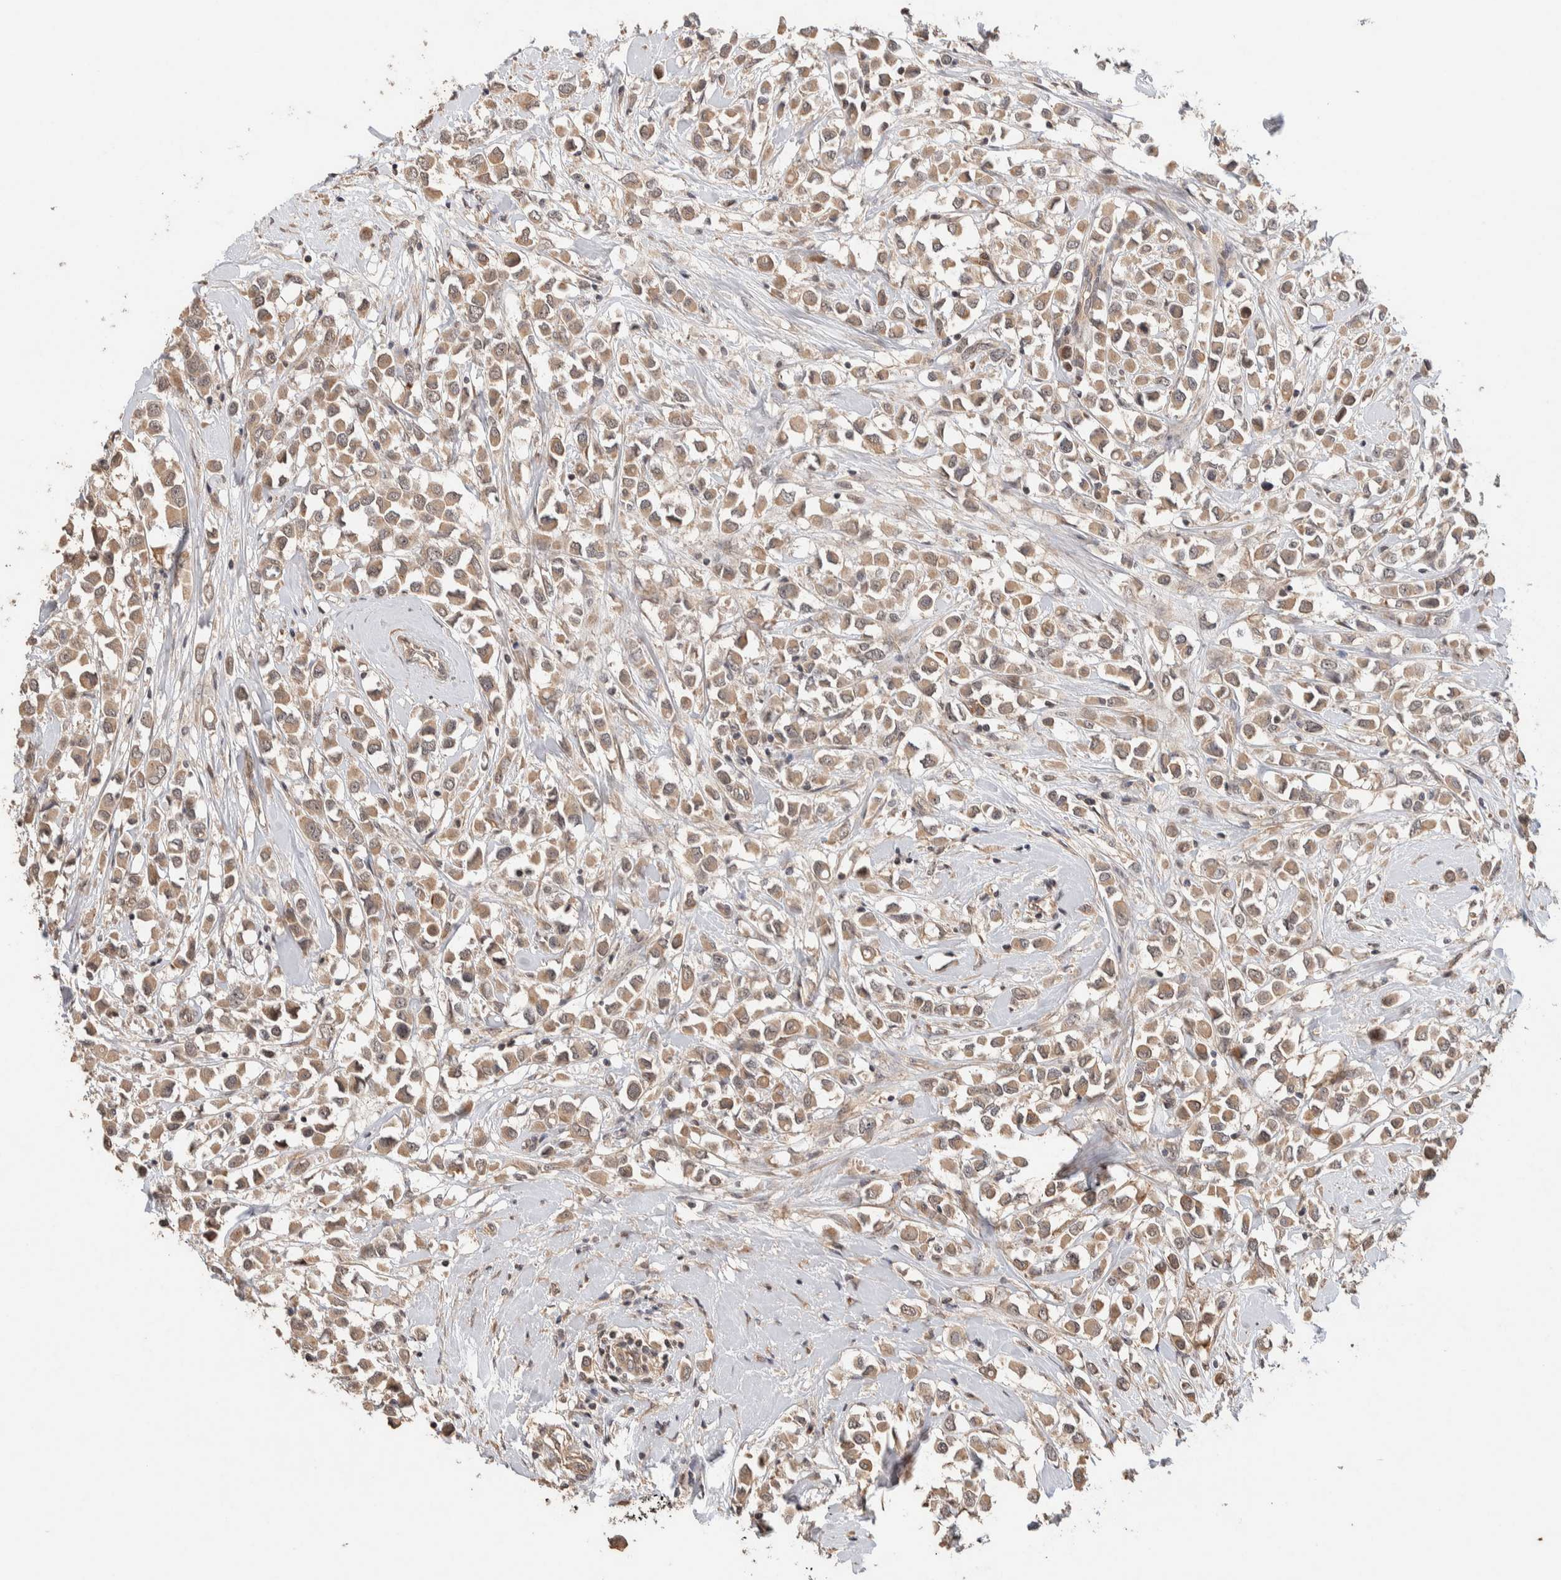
{"staining": {"intensity": "moderate", "quantity": ">75%", "location": "cytoplasmic/membranous,nuclear"}, "tissue": "breast cancer", "cell_type": "Tumor cells", "image_type": "cancer", "snomed": [{"axis": "morphology", "description": "Duct carcinoma"}, {"axis": "topography", "description": "Breast"}], "caption": "Tumor cells display medium levels of moderate cytoplasmic/membranous and nuclear positivity in approximately >75% of cells in human breast cancer (invasive ductal carcinoma). Nuclei are stained in blue.", "gene": "PRDM15", "patient": {"sex": "female", "age": 61}}